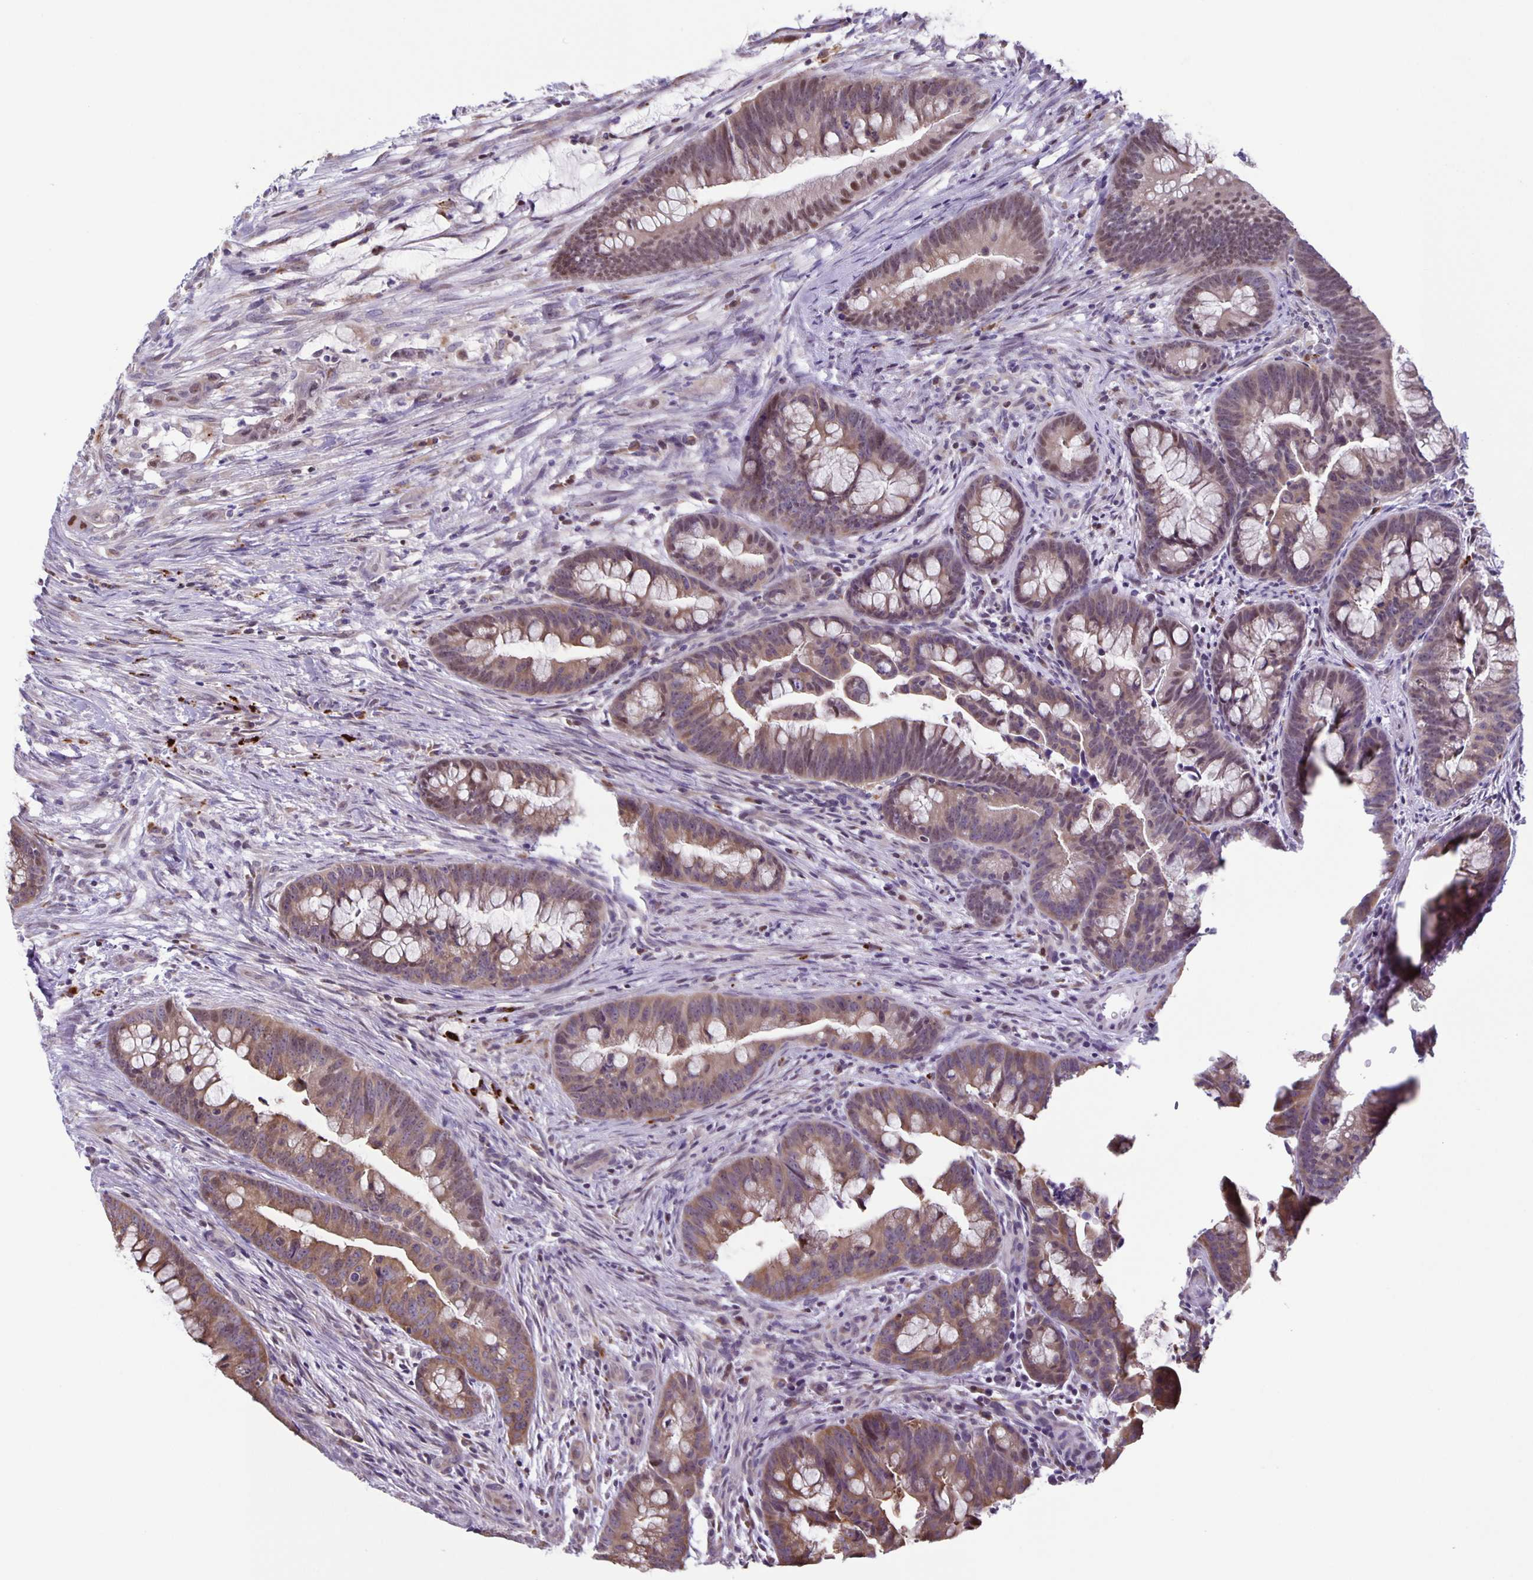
{"staining": {"intensity": "moderate", "quantity": ">75%", "location": "cytoplasmic/membranous"}, "tissue": "colorectal cancer", "cell_type": "Tumor cells", "image_type": "cancer", "snomed": [{"axis": "morphology", "description": "Adenocarcinoma, NOS"}, {"axis": "topography", "description": "Colon"}], "caption": "Immunohistochemical staining of colorectal cancer demonstrates medium levels of moderate cytoplasmic/membranous protein staining in approximately >75% of tumor cells.", "gene": "MAPK12", "patient": {"sex": "male", "age": 62}}